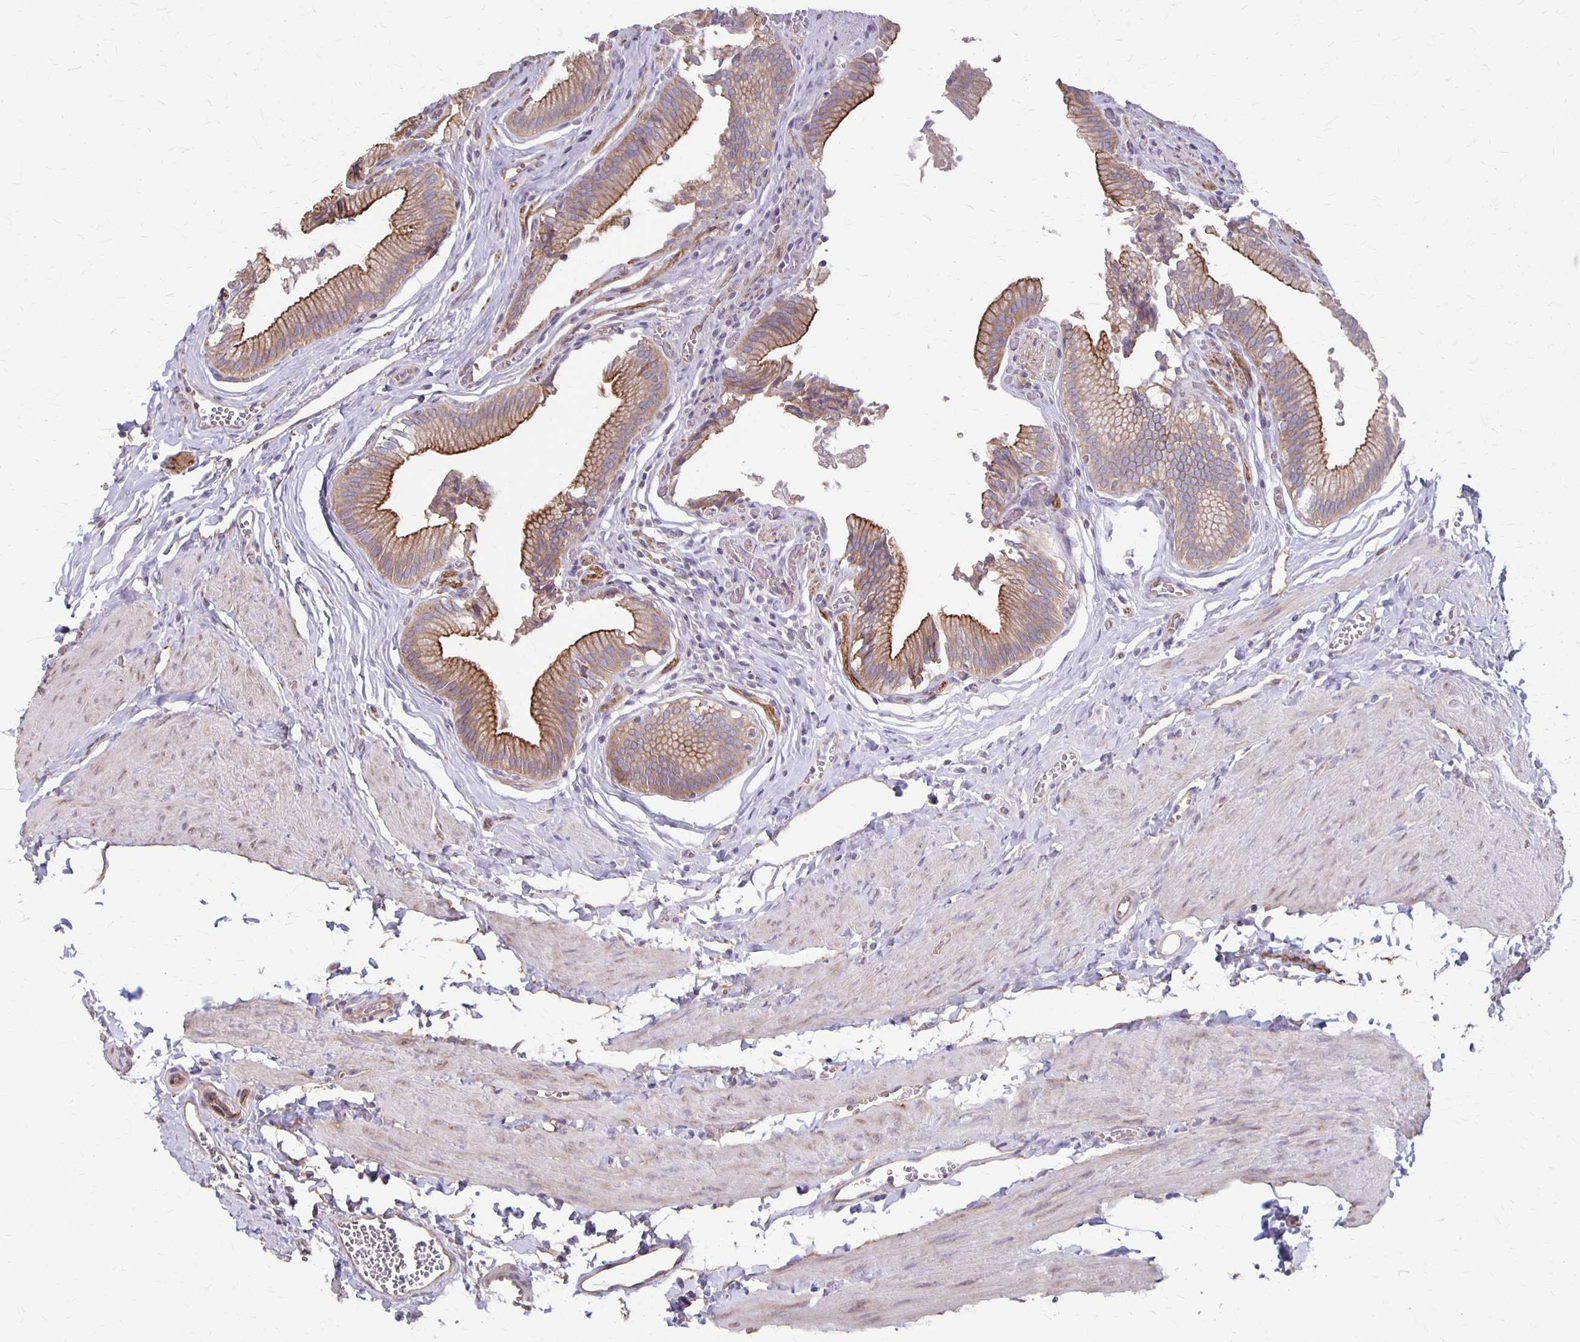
{"staining": {"intensity": "moderate", "quantity": ">75%", "location": "cytoplasmic/membranous"}, "tissue": "gallbladder", "cell_type": "Glandular cells", "image_type": "normal", "snomed": [{"axis": "morphology", "description": "Normal tissue, NOS"}, {"axis": "topography", "description": "Gallbladder"}, {"axis": "topography", "description": "Peripheral nerve tissue"}], "caption": "A photomicrograph of gallbladder stained for a protein exhibits moderate cytoplasmic/membranous brown staining in glandular cells.", "gene": "PPP1R3E", "patient": {"sex": "male", "age": 17}}